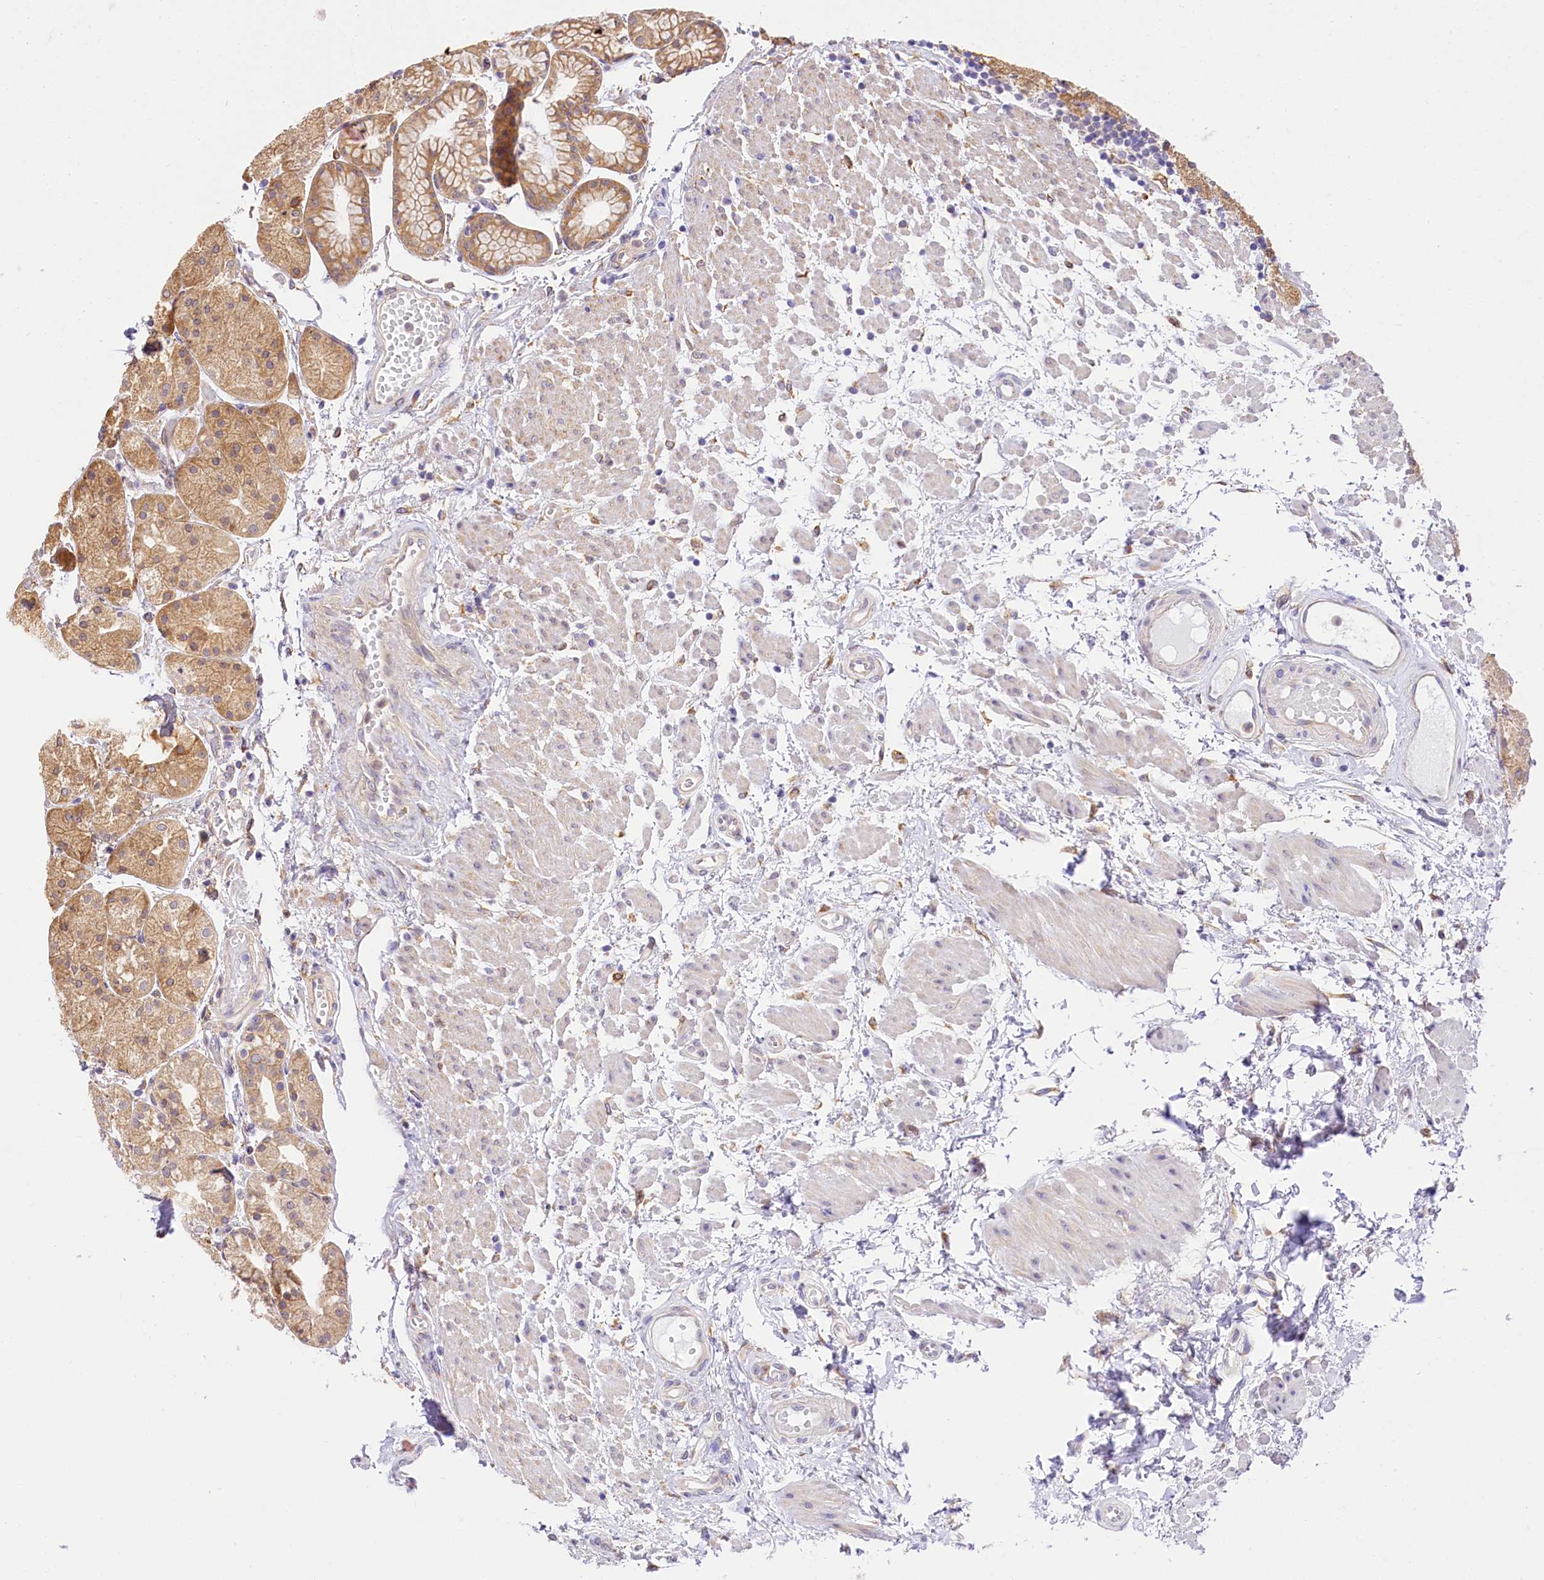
{"staining": {"intensity": "moderate", "quantity": ">75%", "location": "cytoplasmic/membranous"}, "tissue": "stomach", "cell_type": "Glandular cells", "image_type": "normal", "snomed": [{"axis": "morphology", "description": "Normal tissue, NOS"}, {"axis": "topography", "description": "Stomach, upper"}], "caption": "Moderate cytoplasmic/membranous staining for a protein is identified in about >75% of glandular cells of benign stomach using immunohistochemistry.", "gene": "PPIP5K2", "patient": {"sex": "male", "age": 72}}